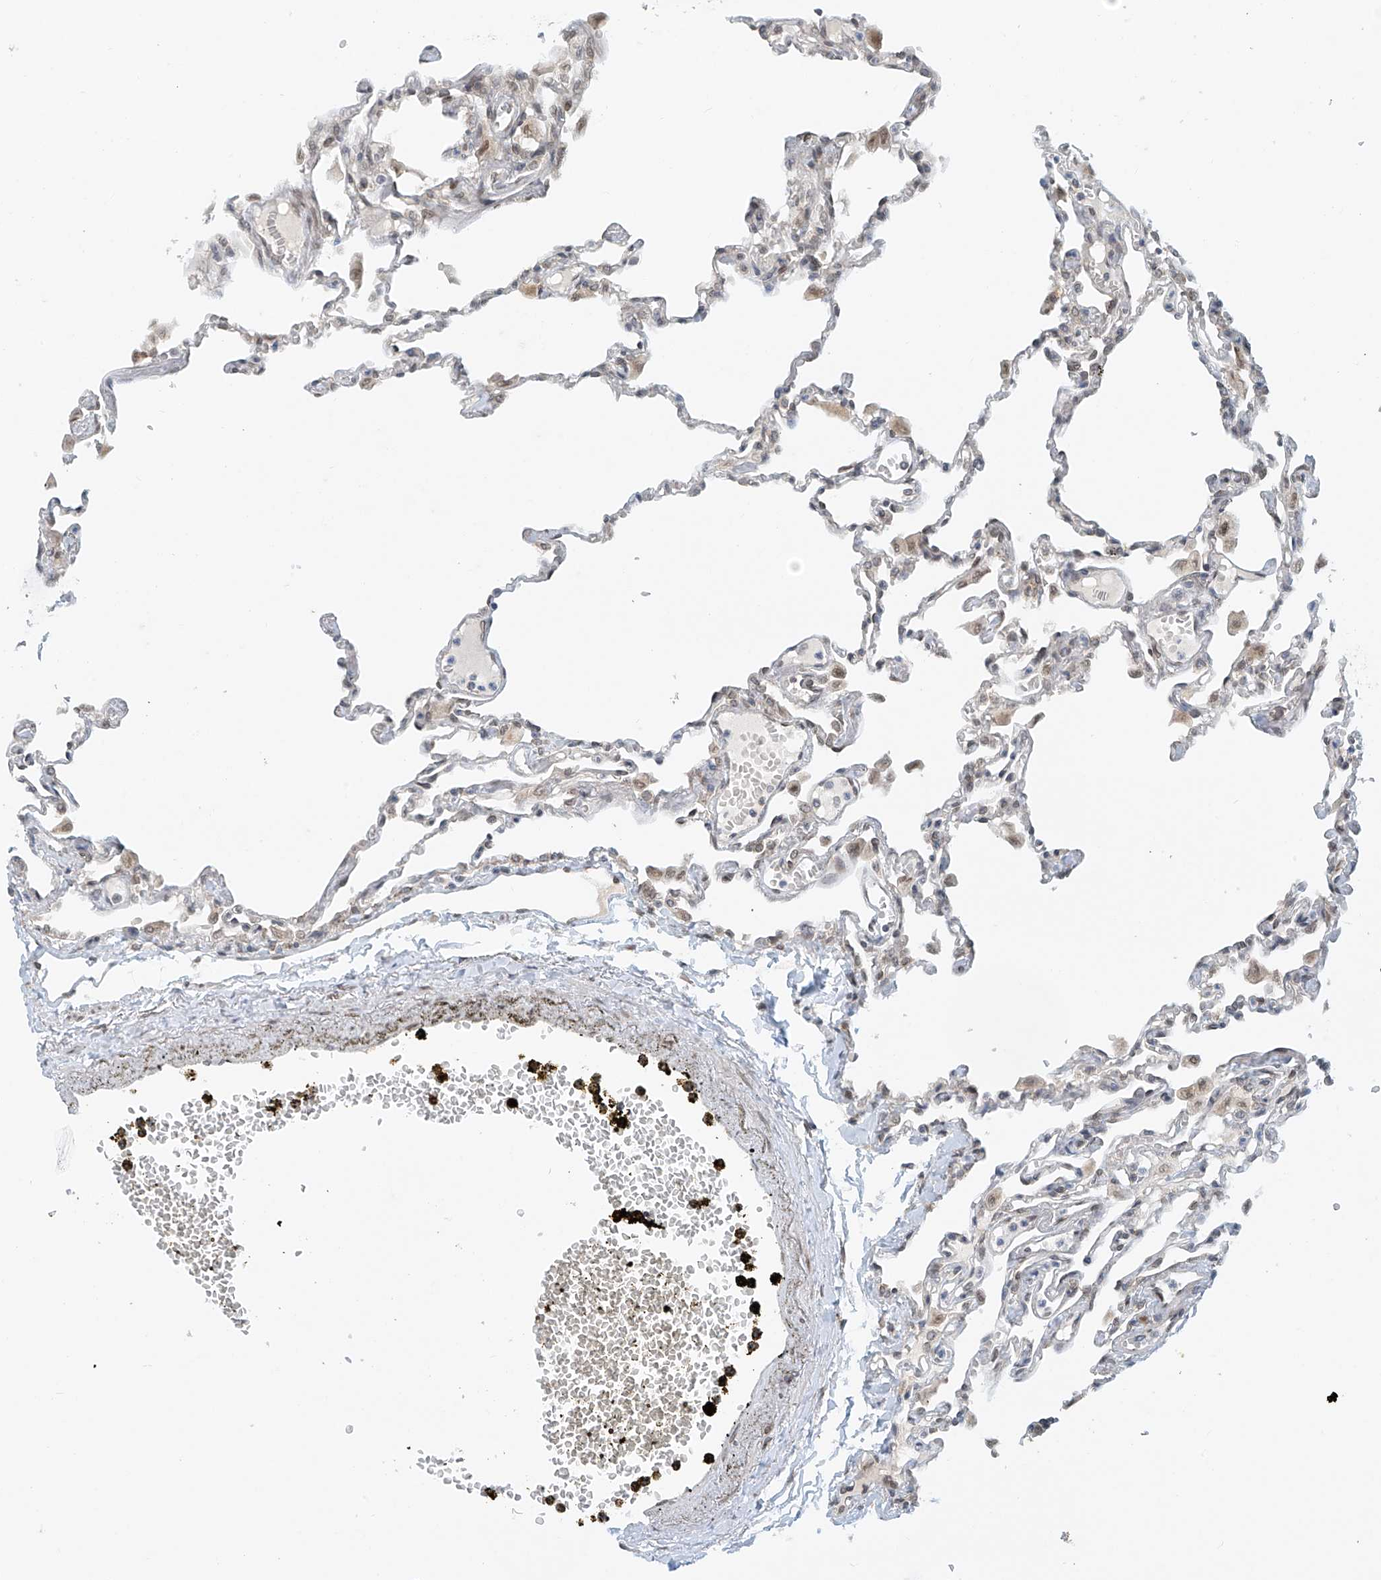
{"staining": {"intensity": "weak", "quantity": "<25%", "location": "nuclear"}, "tissue": "lung", "cell_type": "Alveolar cells", "image_type": "normal", "snomed": [{"axis": "morphology", "description": "Normal tissue, NOS"}, {"axis": "topography", "description": "Bronchus"}, {"axis": "topography", "description": "Lung"}], "caption": "Lung was stained to show a protein in brown. There is no significant positivity in alveolar cells. (DAB IHC, high magnification).", "gene": "STARD9", "patient": {"sex": "female", "age": 49}}